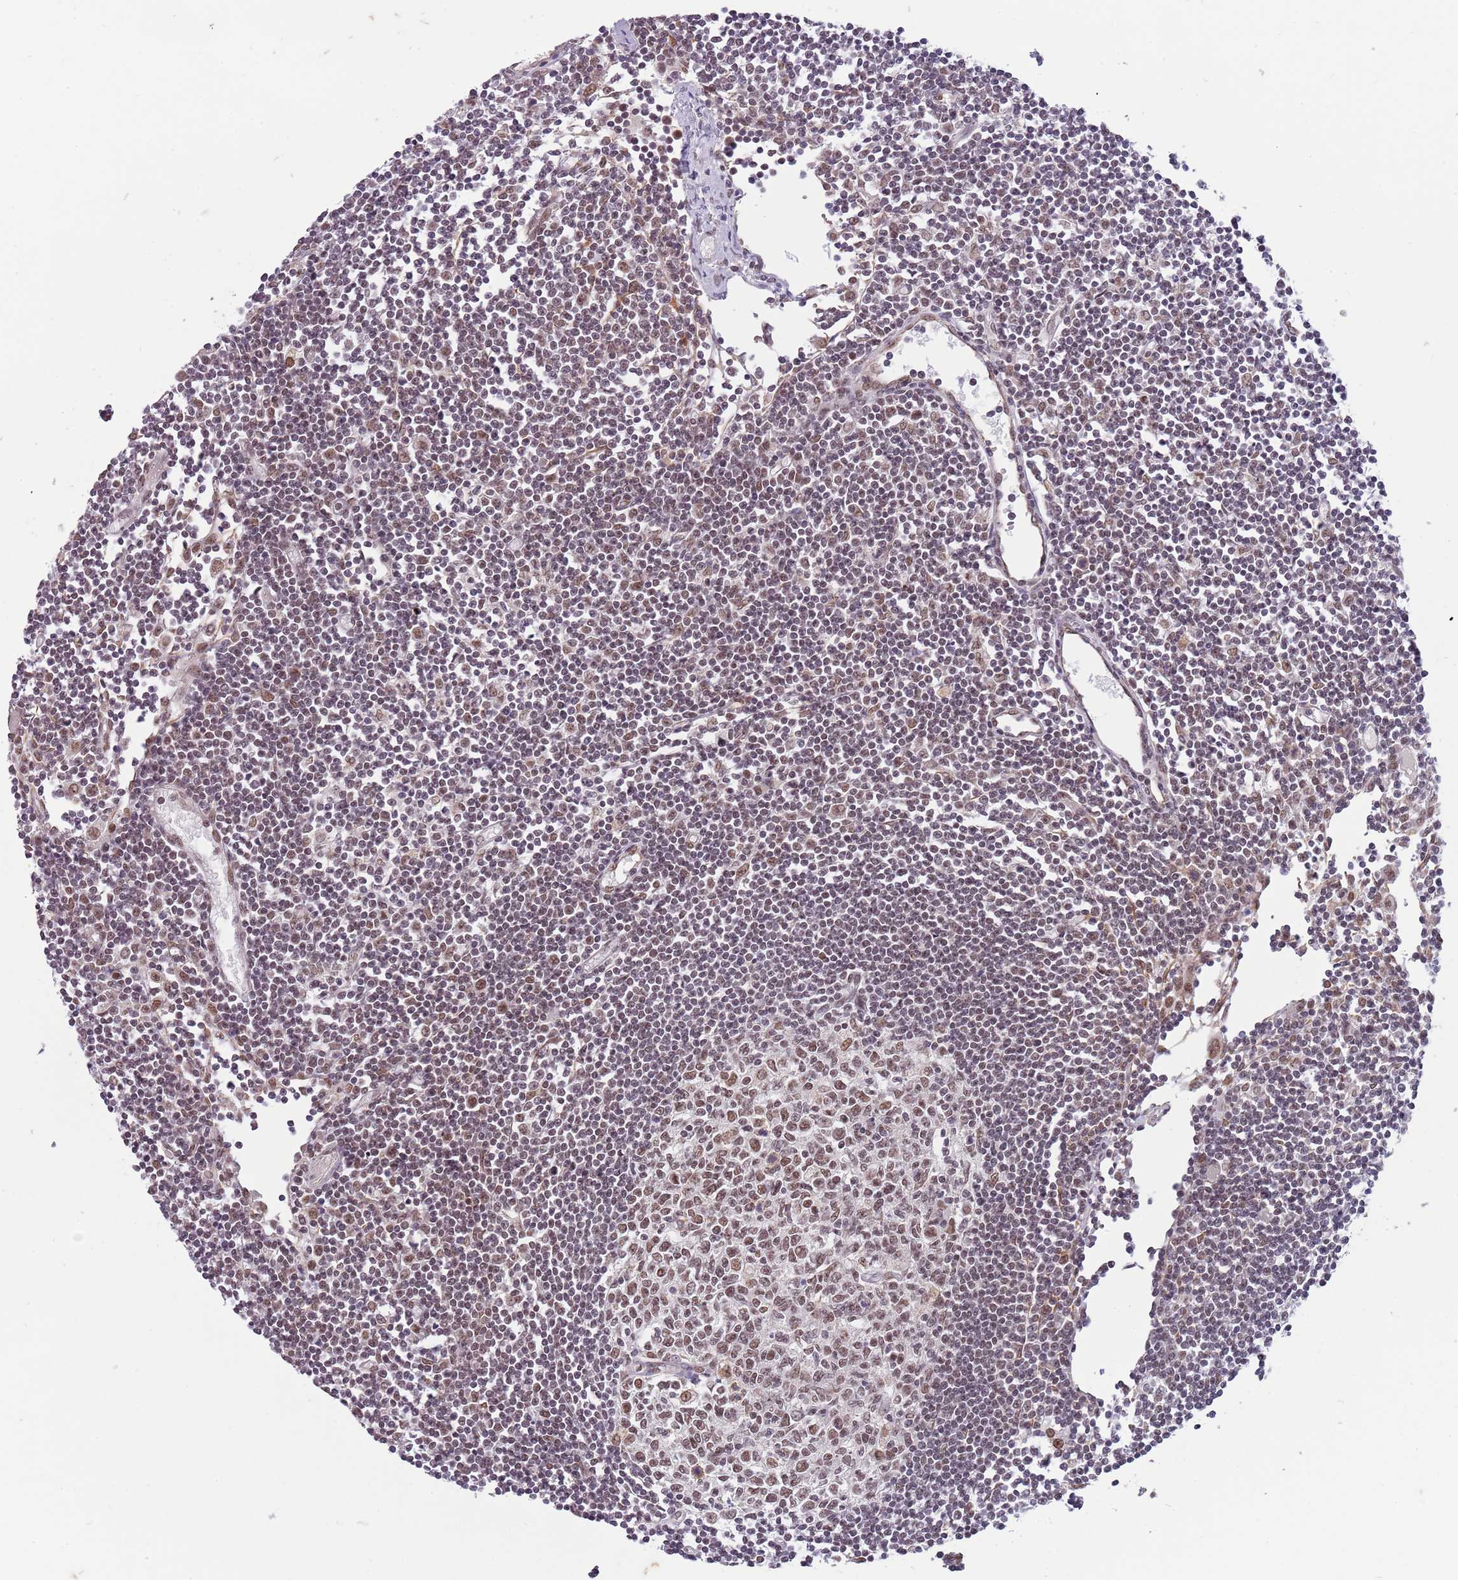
{"staining": {"intensity": "moderate", "quantity": "25%-75%", "location": "nuclear"}, "tissue": "lymph node", "cell_type": "Germinal center cells", "image_type": "normal", "snomed": [{"axis": "morphology", "description": "Normal tissue, NOS"}, {"axis": "topography", "description": "Lymph node"}], "caption": "Immunohistochemical staining of benign lymph node exhibits moderate nuclear protein expression in about 25%-75% of germinal center cells. Using DAB (3,3'-diaminobenzidine) (brown) and hematoxylin (blue) stains, captured at high magnification using brightfield microscopy.", "gene": "FAM120AOS", "patient": {"sex": "female", "age": 11}}